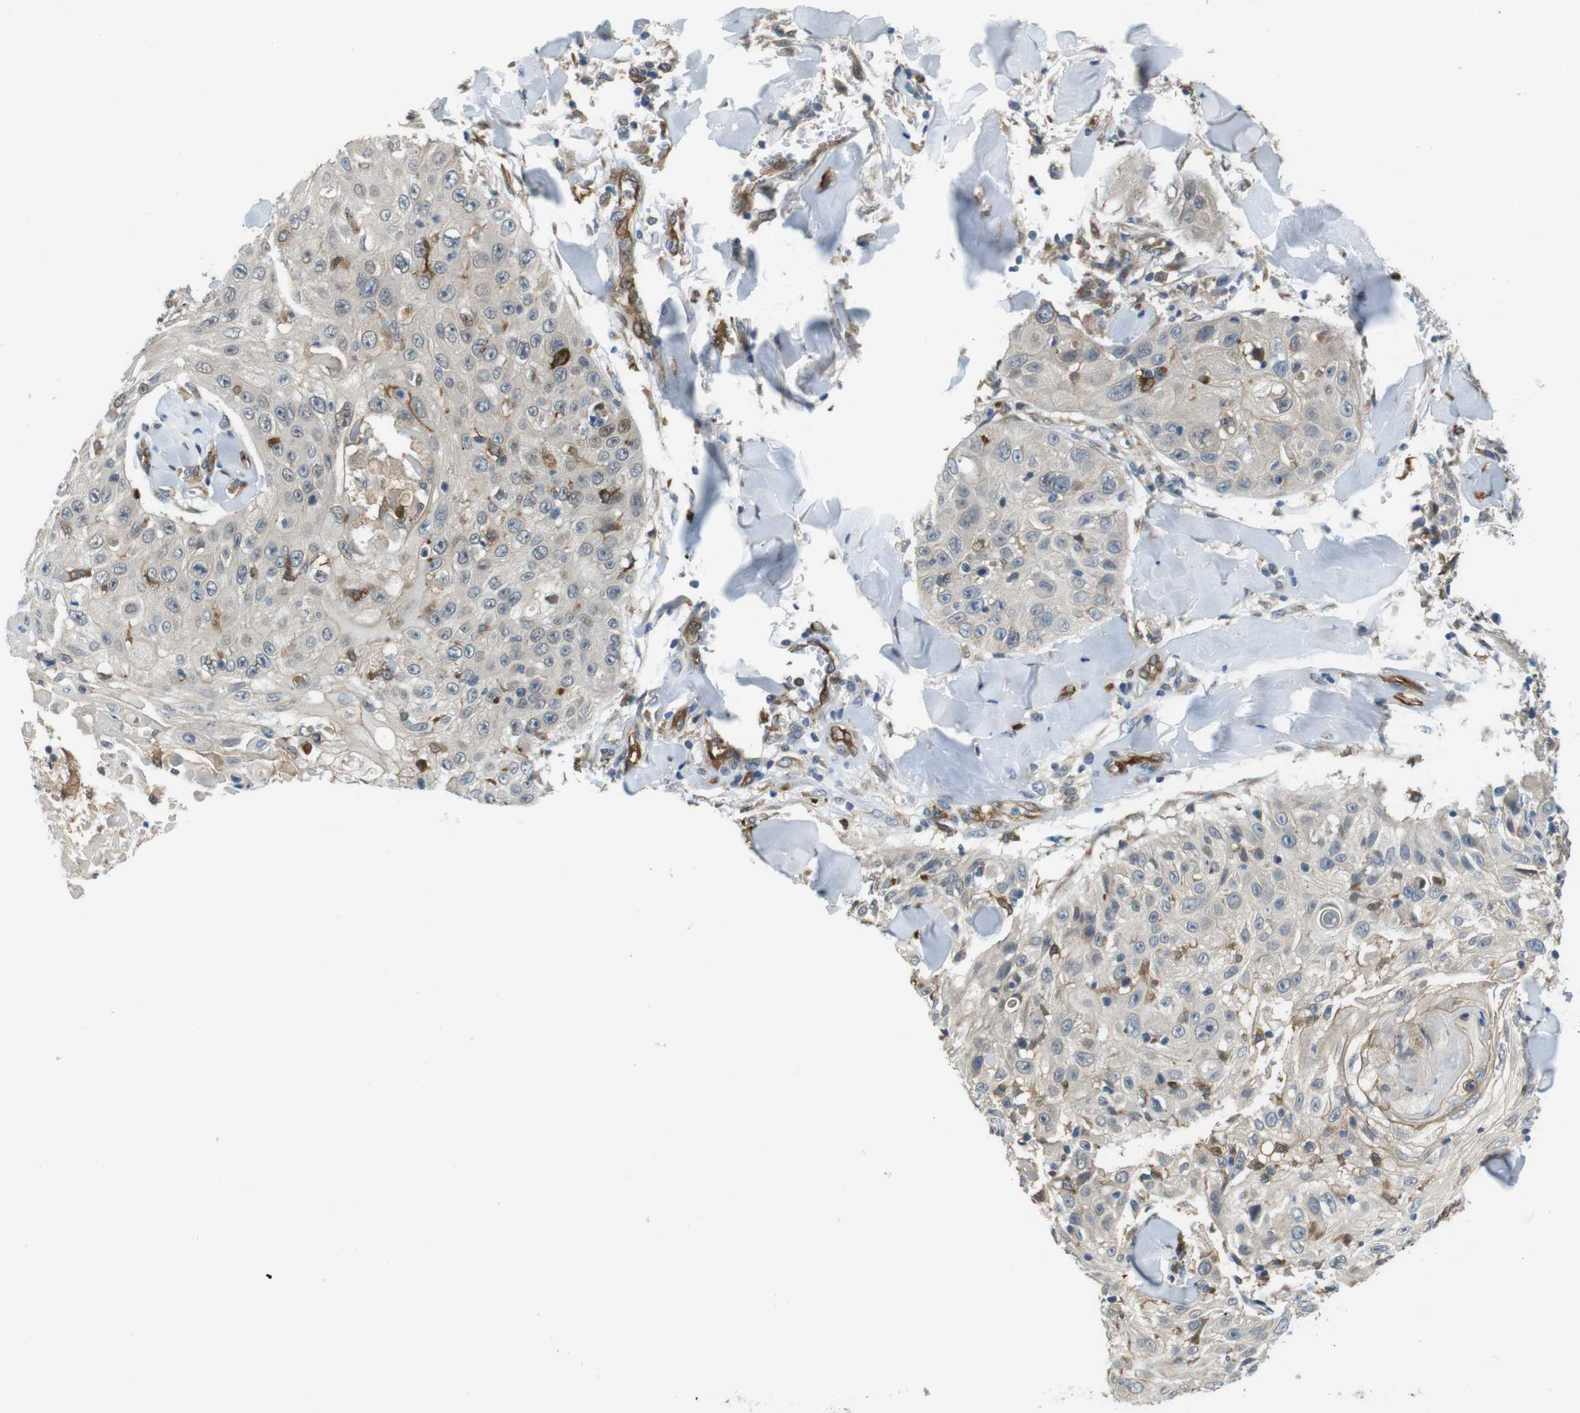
{"staining": {"intensity": "moderate", "quantity": "<25%", "location": "cytoplasmic/membranous"}, "tissue": "skin cancer", "cell_type": "Tumor cells", "image_type": "cancer", "snomed": [{"axis": "morphology", "description": "Squamous cell carcinoma, NOS"}, {"axis": "topography", "description": "Skin"}], "caption": "Immunohistochemistry (IHC) (DAB) staining of skin cancer shows moderate cytoplasmic/membranous protein positivity in approximately <25% of tumor cells.", "gene": "PALD1", "patient": {"sex": "male", "age": 86}}